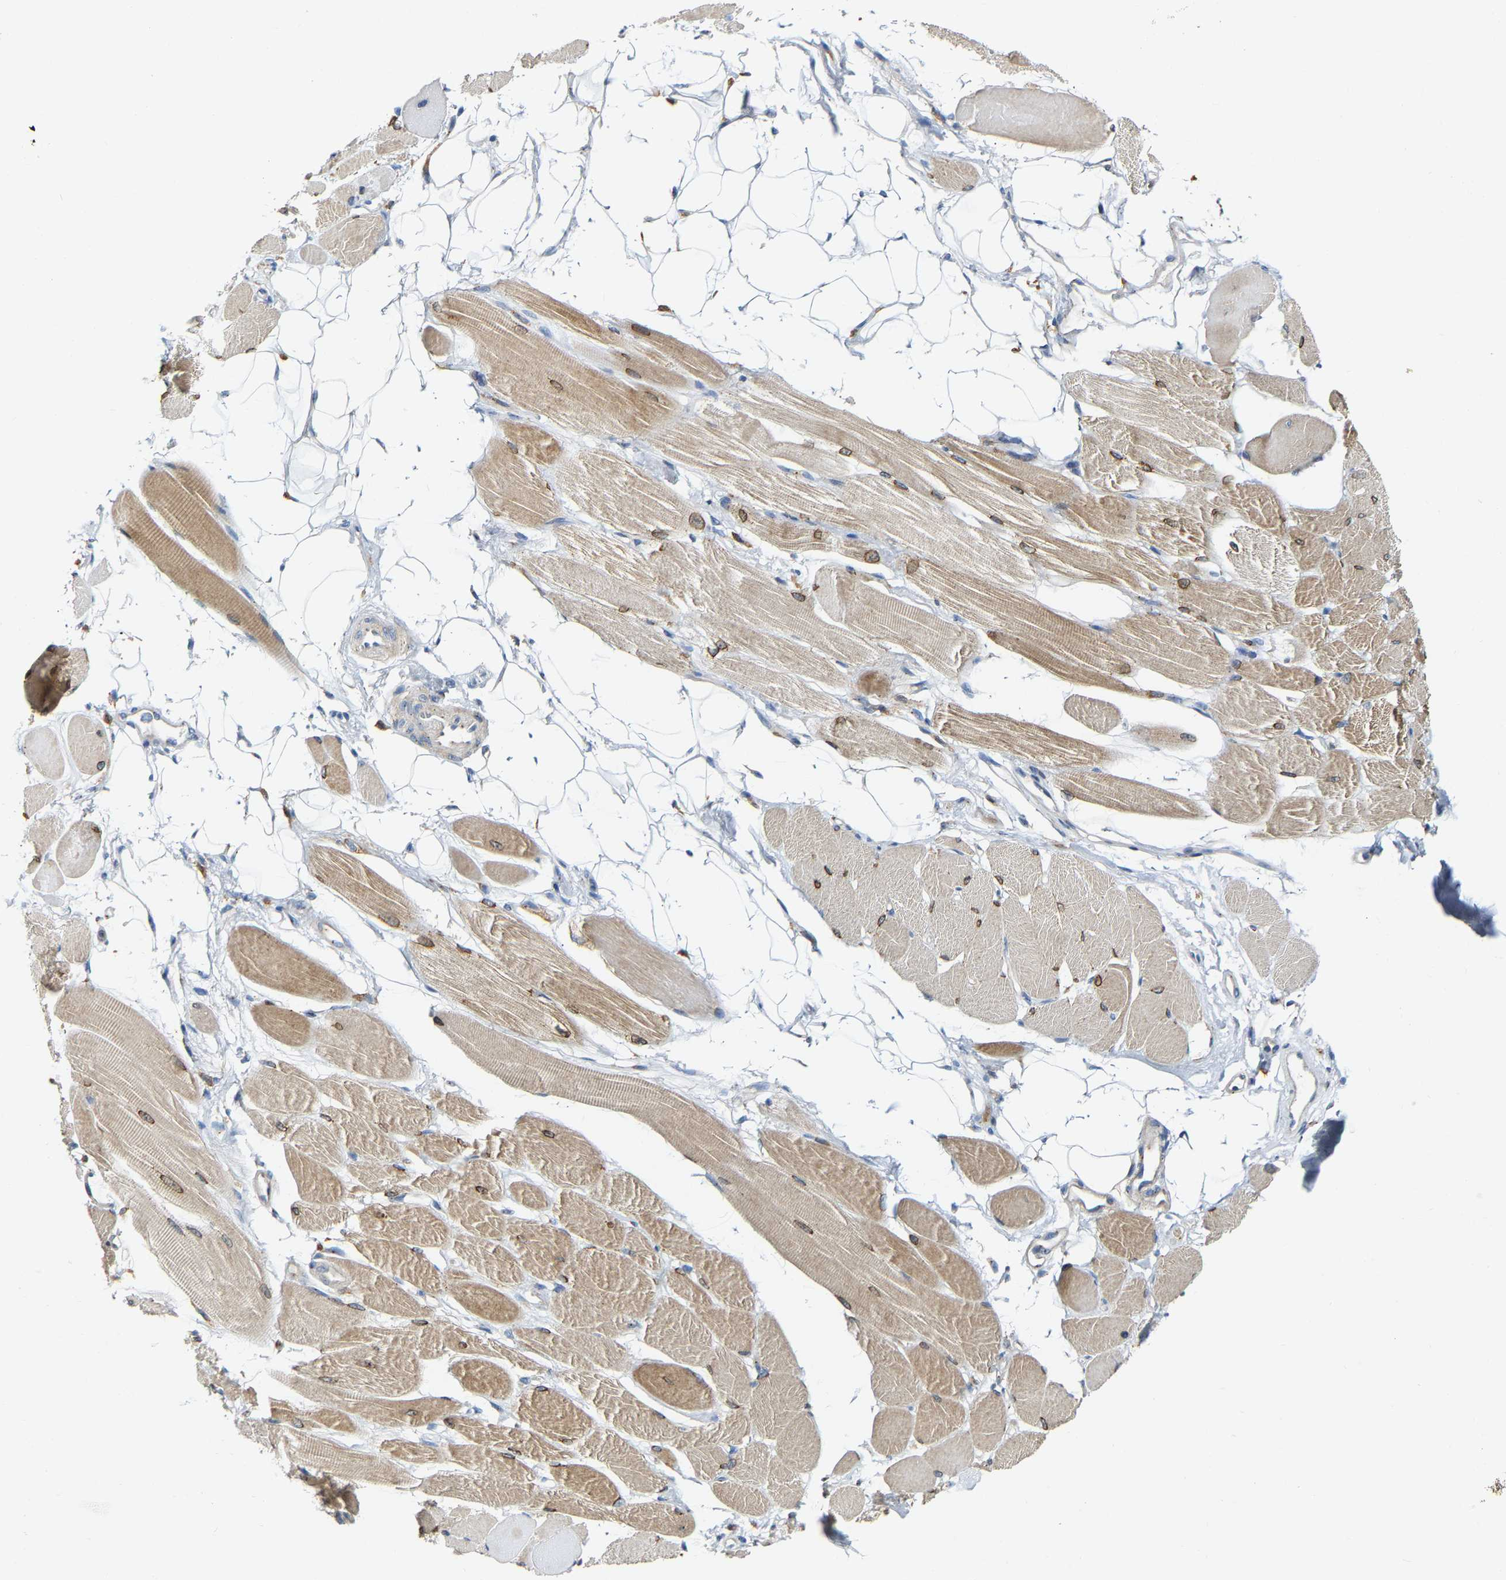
{"staining": {"intensity": "moderate", "quantity": ">75%", "location": "cytoplasmic/membranous"}, "tissue": "skeletal muscle", "cell_type": "Myocytes", "image_type": "normal", "snomed": [{"axis": "morphology", "description": "Normal tissue, NOS"}, {"axis": "topography", "description": "Skeletal muscle"}, {"axis": "topography", "description": "Peripheral nerve tissue"}], "caption": "Myocytes demonstrate medium levels of moderate cytoplasmic/membranous expression in about >75% of cells in unremarkable skeletal muscle.", "gene": "PCNT", "patient": {"sex": "female", "age": 84}}